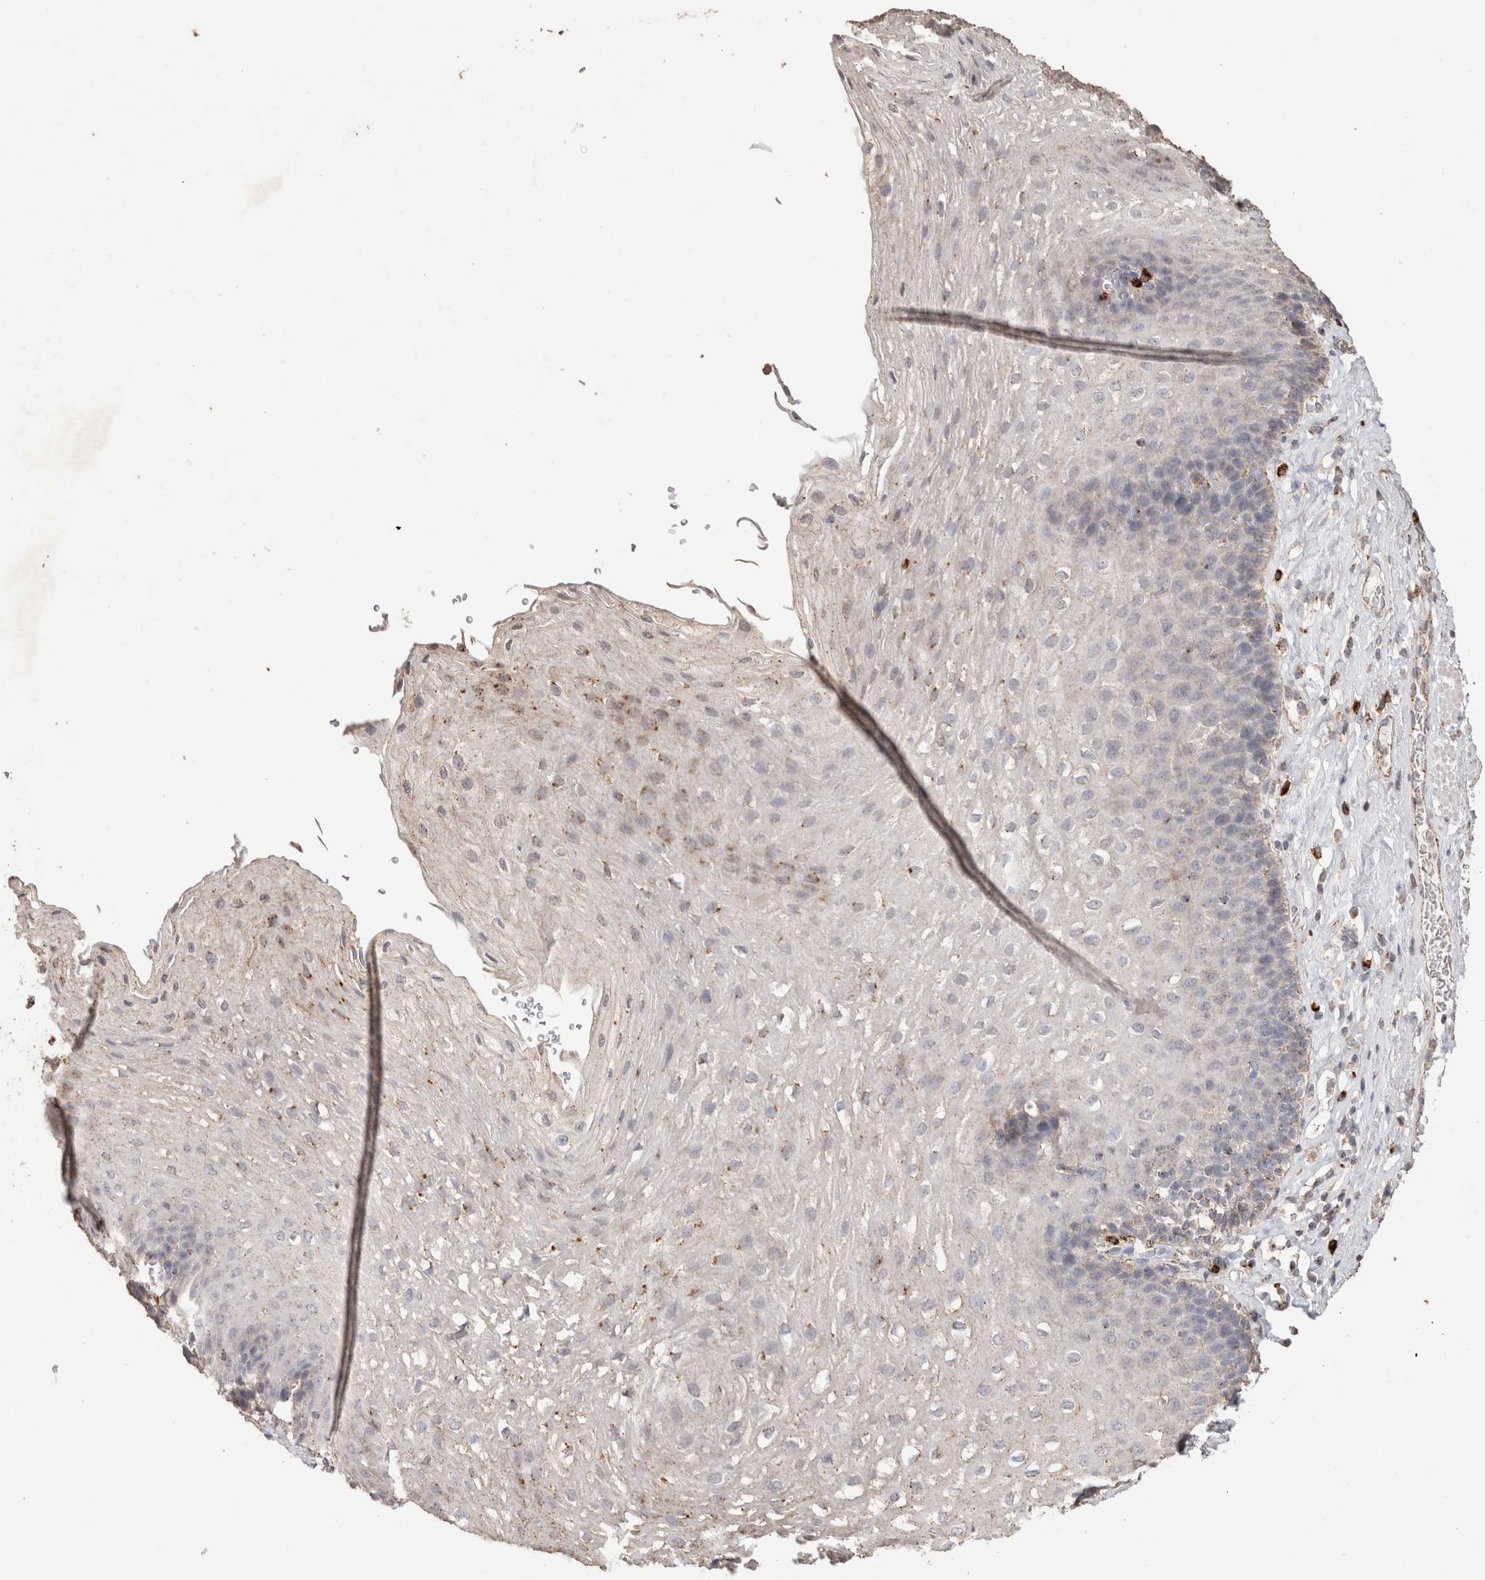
{"staining": {"intensity": "negative", "quantity": "none", "location": "none"}, "tissue": "esophagus", "cell_type": "Squamous epithelial cells", "image_type": "normal", "snomed": [{"axis": "morphology", "description": "Normal tissue, NOS"}, {"axis": "topography", "description": "Esophagus"}], "caption": "A high-resolution micrograph shows immunohistochemistry (IHC) staining of normal esophagus, which demonstrates no significant staining in squamous epithelial cells.", "gene": "ARSA", "patient": {"sex": "female", "age": 66}}